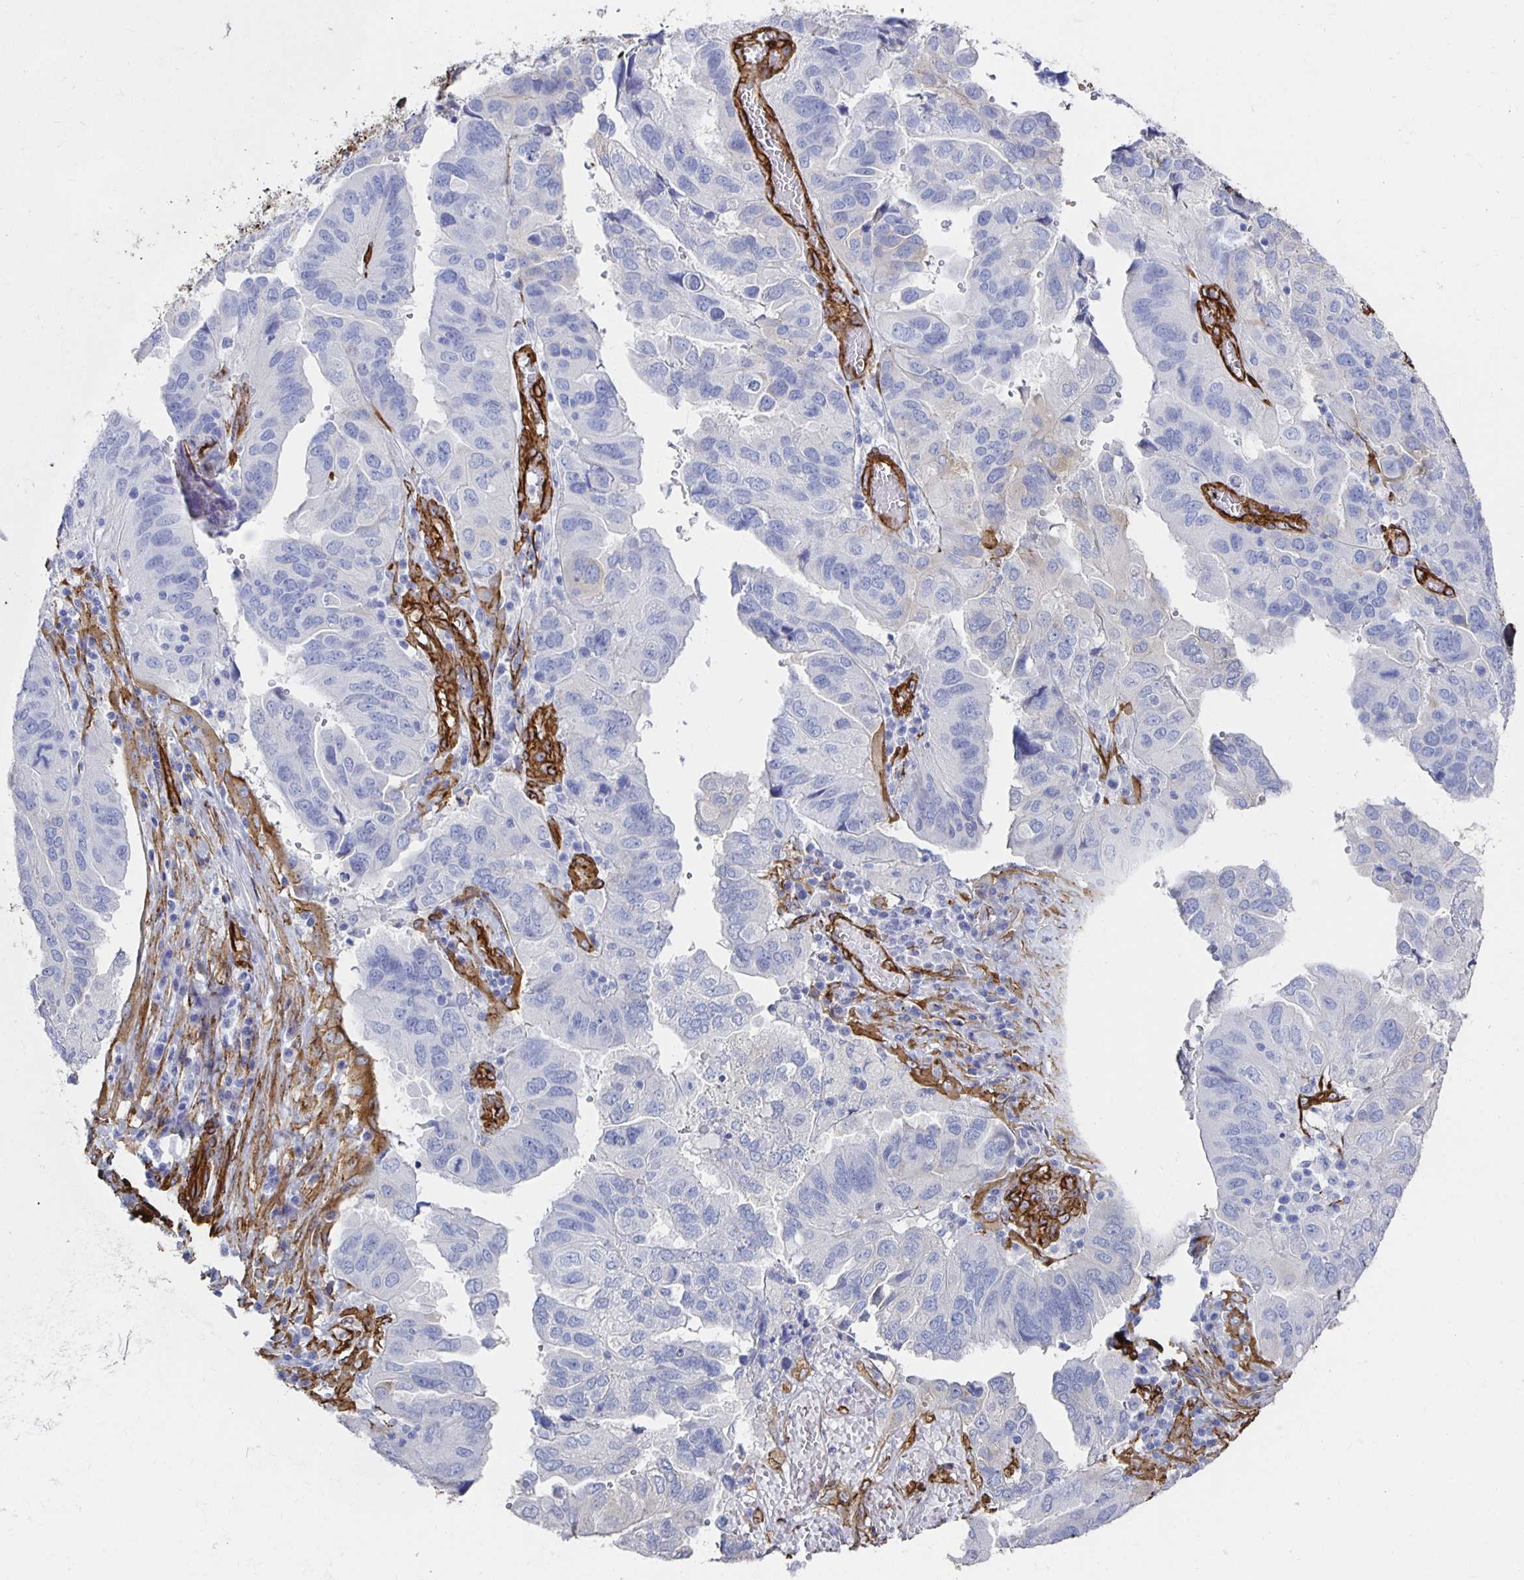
{"staining": {"intensity": "negative", "quantity": "none", "location": "none"}, "tissue": "ovarian cancer", "cell_type": "Tumor cells", "image_type": "cancer", "snomed": [{"axis": "morphology", "description": "Cystadenocarcinoma, serous, NOS"}, {"axis": "topography", "description": "Ovary"}], "caption": "This is an immunohistochemistry histopathology image of serous cystadenocarcinoma (ovarian). There is no staining in tumor cells.", "gene": "VIPR2", "patient": {"sex": "female", "age": 79}}